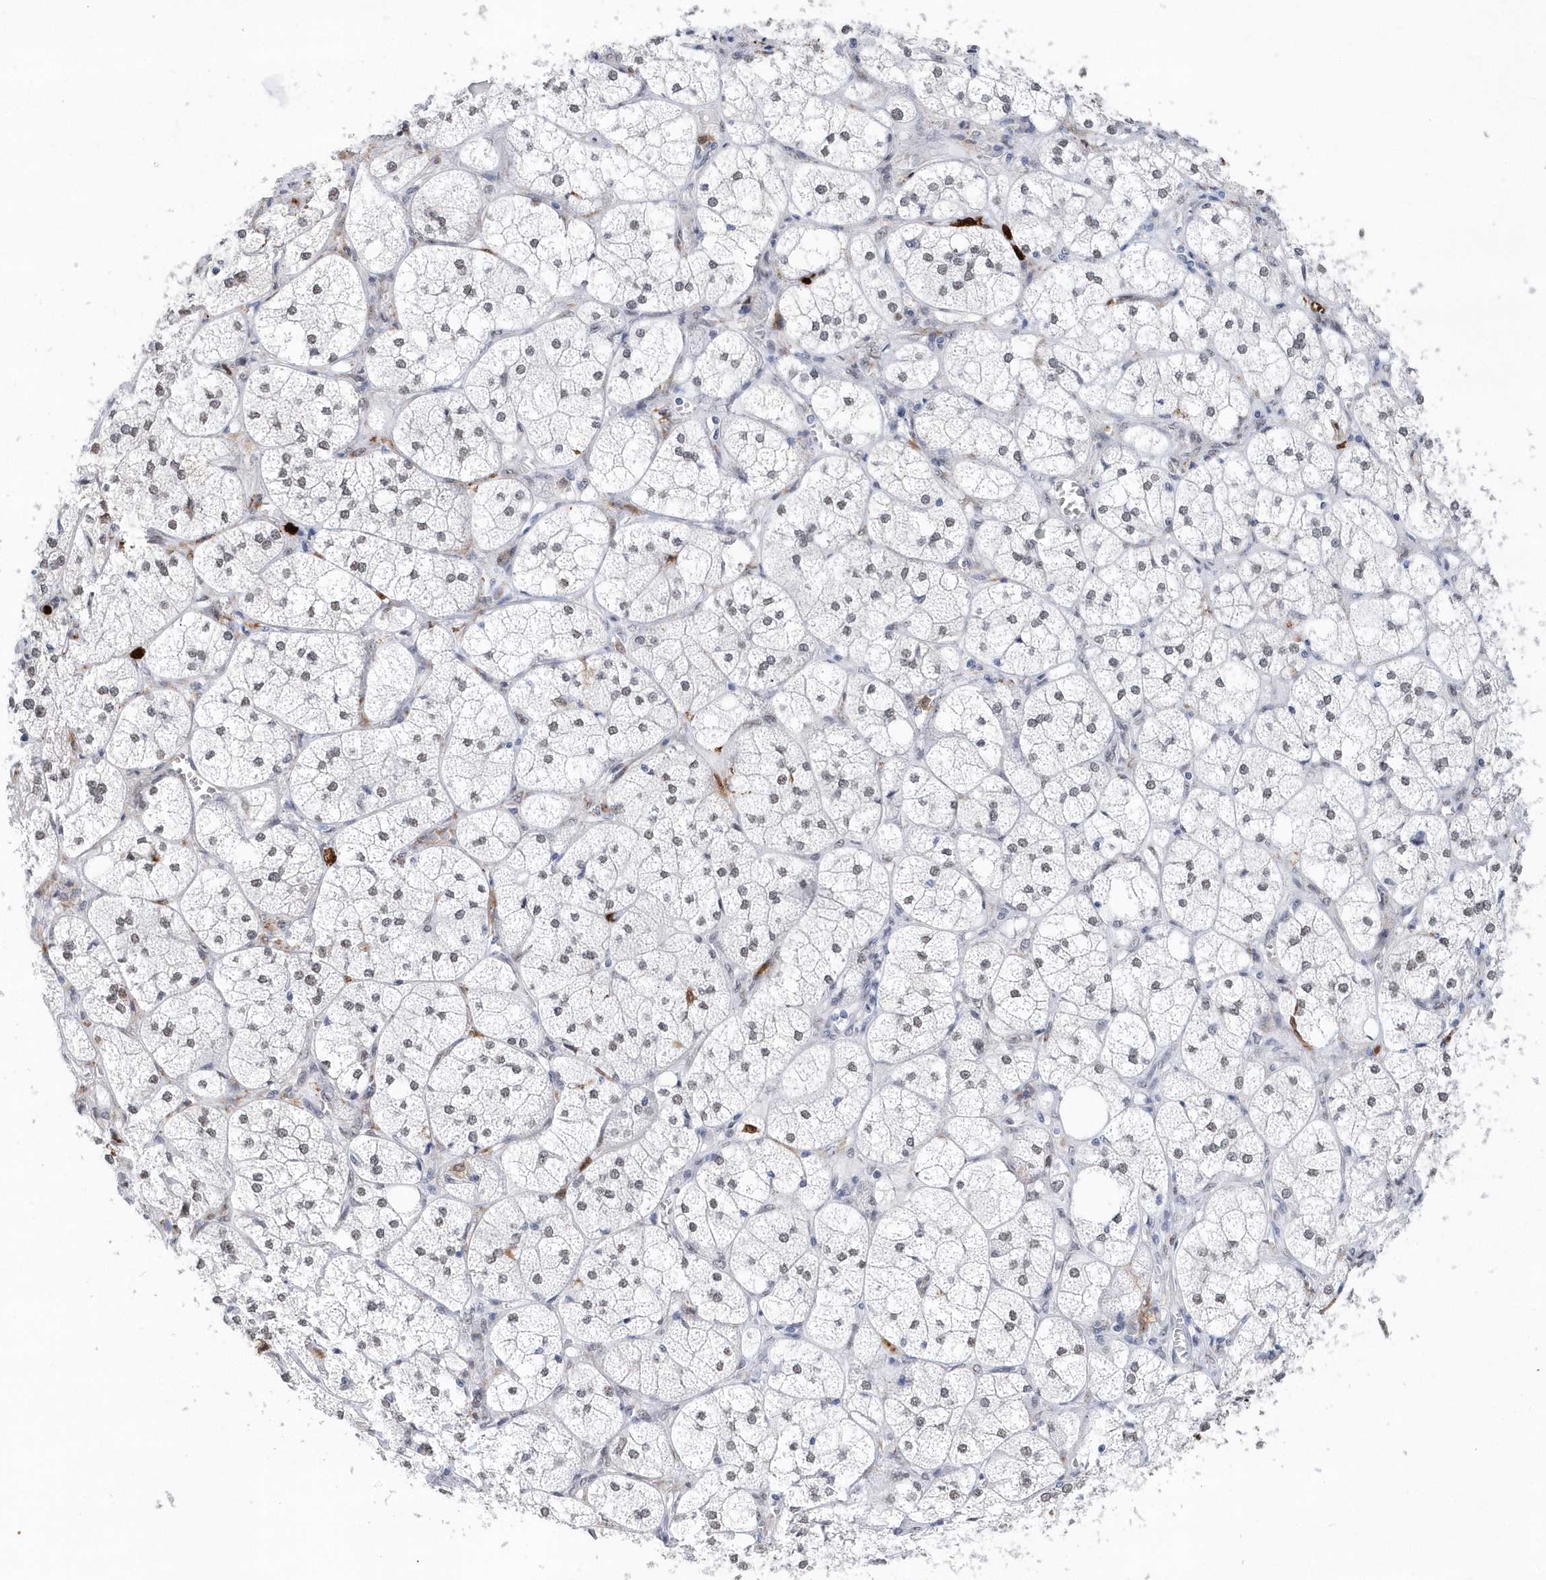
{"staining": {"intensity": "moderate", "quantity": "25%-75%", "location": "nuclear"}, "tissue": "adrenal gland", "cell_type": "Glandular cells", "image_type": "normal", "snomed": [{"axis": "morphology", "description": "Normal tissue, NOS"}, {"axis": "topography", "description": "Adrenal gland"}], "caption": "Adrenal gland stained with DAB immunohistochemistry (IHC) displays medium levels of moderate nuclear staining in approximately 25%-75% of glandular cells.", "gene": "RPP30", "patient": {"sex": "female", "age": 61}}